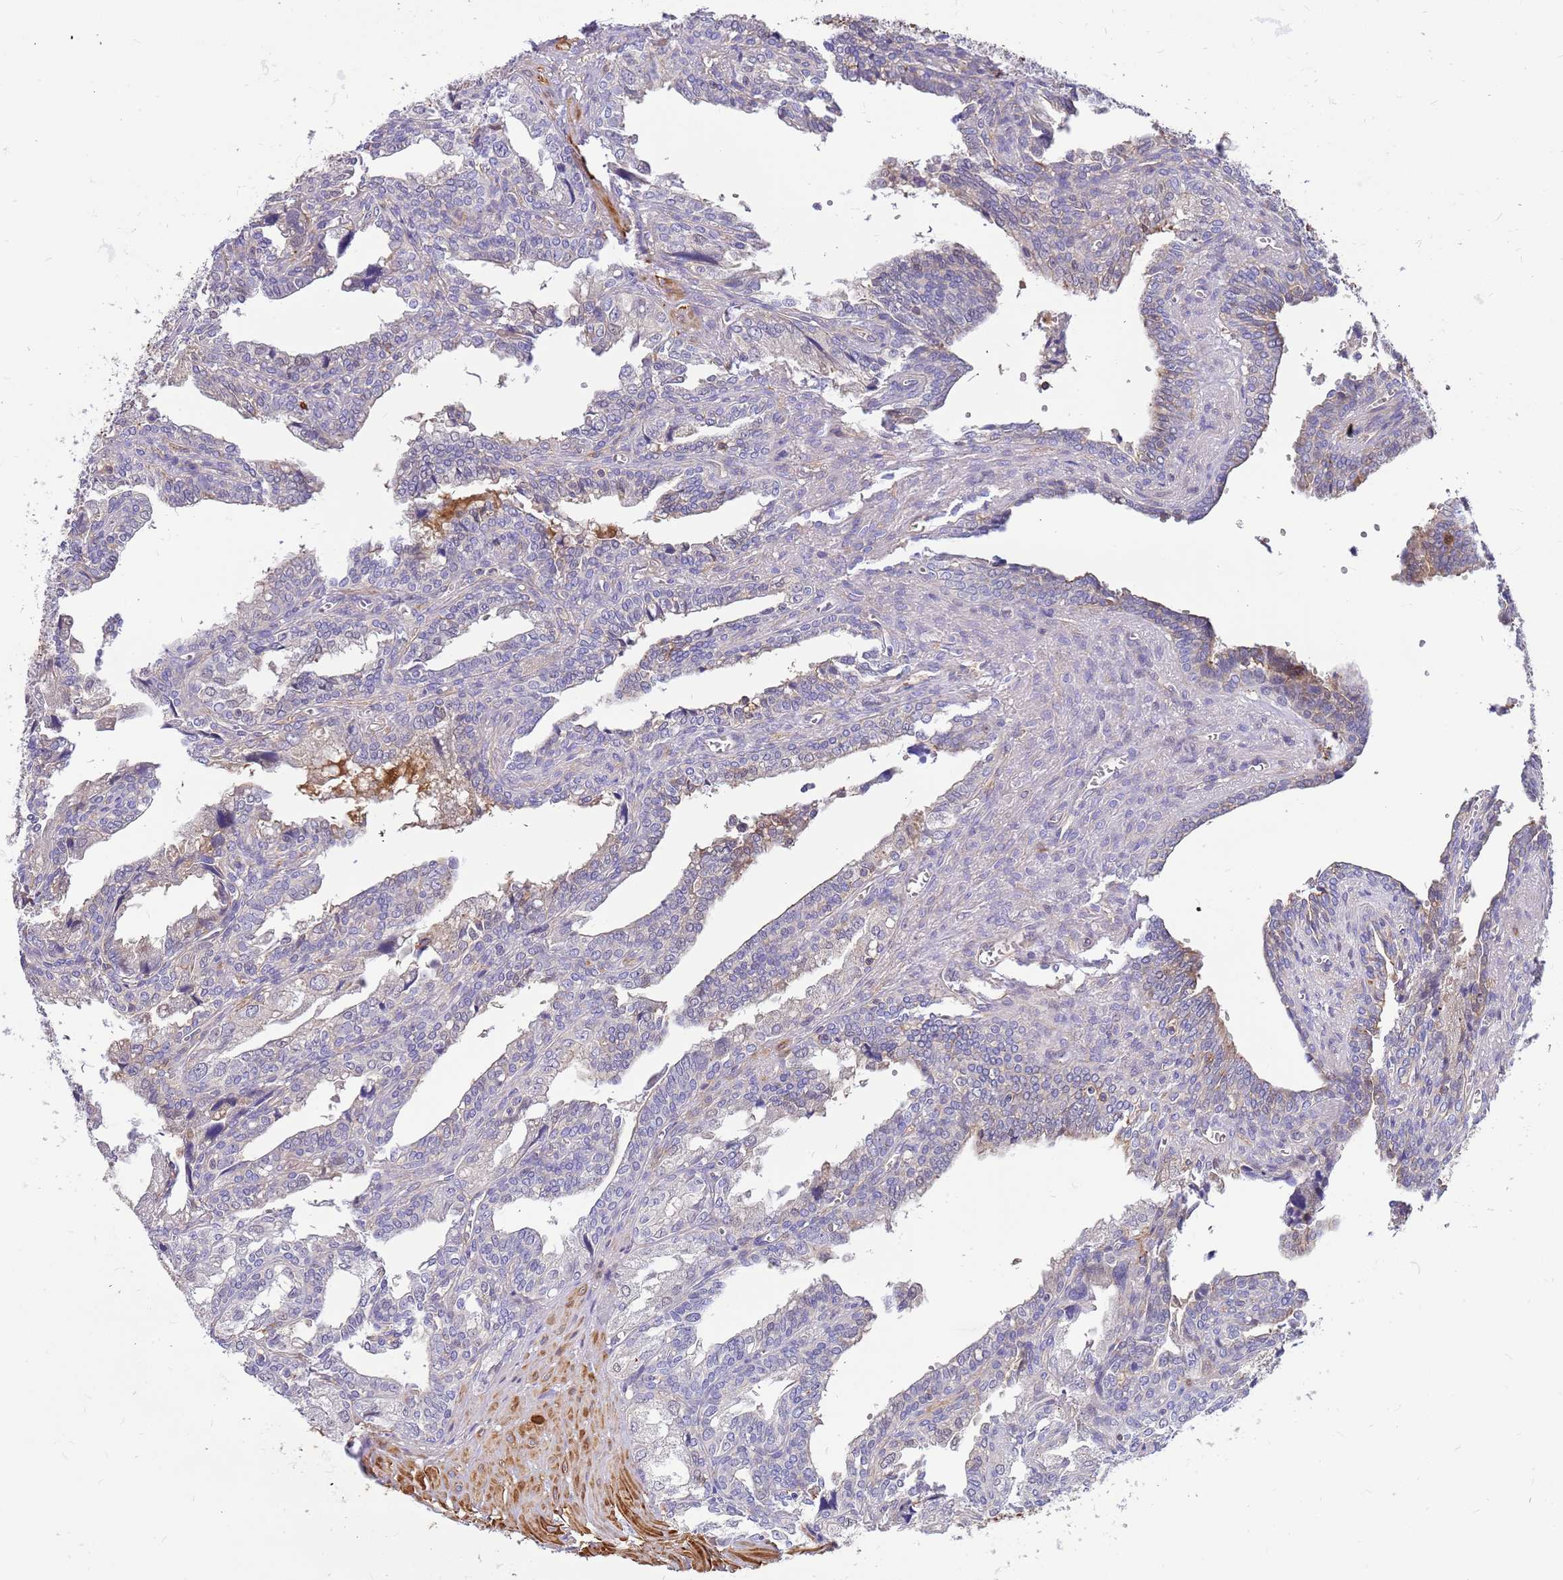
{"staining": {"intensity": "weak", "quantity": "<25%", "location": "cytoplasmic/membranous"}, "tissue": "seminal vesicle", "cell_type": "Glandular cells", "image_type": "normal", "snomed": [{"axis": "morphology", "description": "Normal tissue, NOS"}, {"axis": "topography", "description": "Seminal veicle"}], "caption": "IHC micrograph of normal seminal vesicle: human seminal vesicle stained with DAB (3,3'-diaminobenzidine) reveals no significant protein positivity in glandular cells. (Immunohistochemistry, brightfield microscopy, high magnification).", "gene": "MVD", "patient": {"sex": "male", "age": 67}}